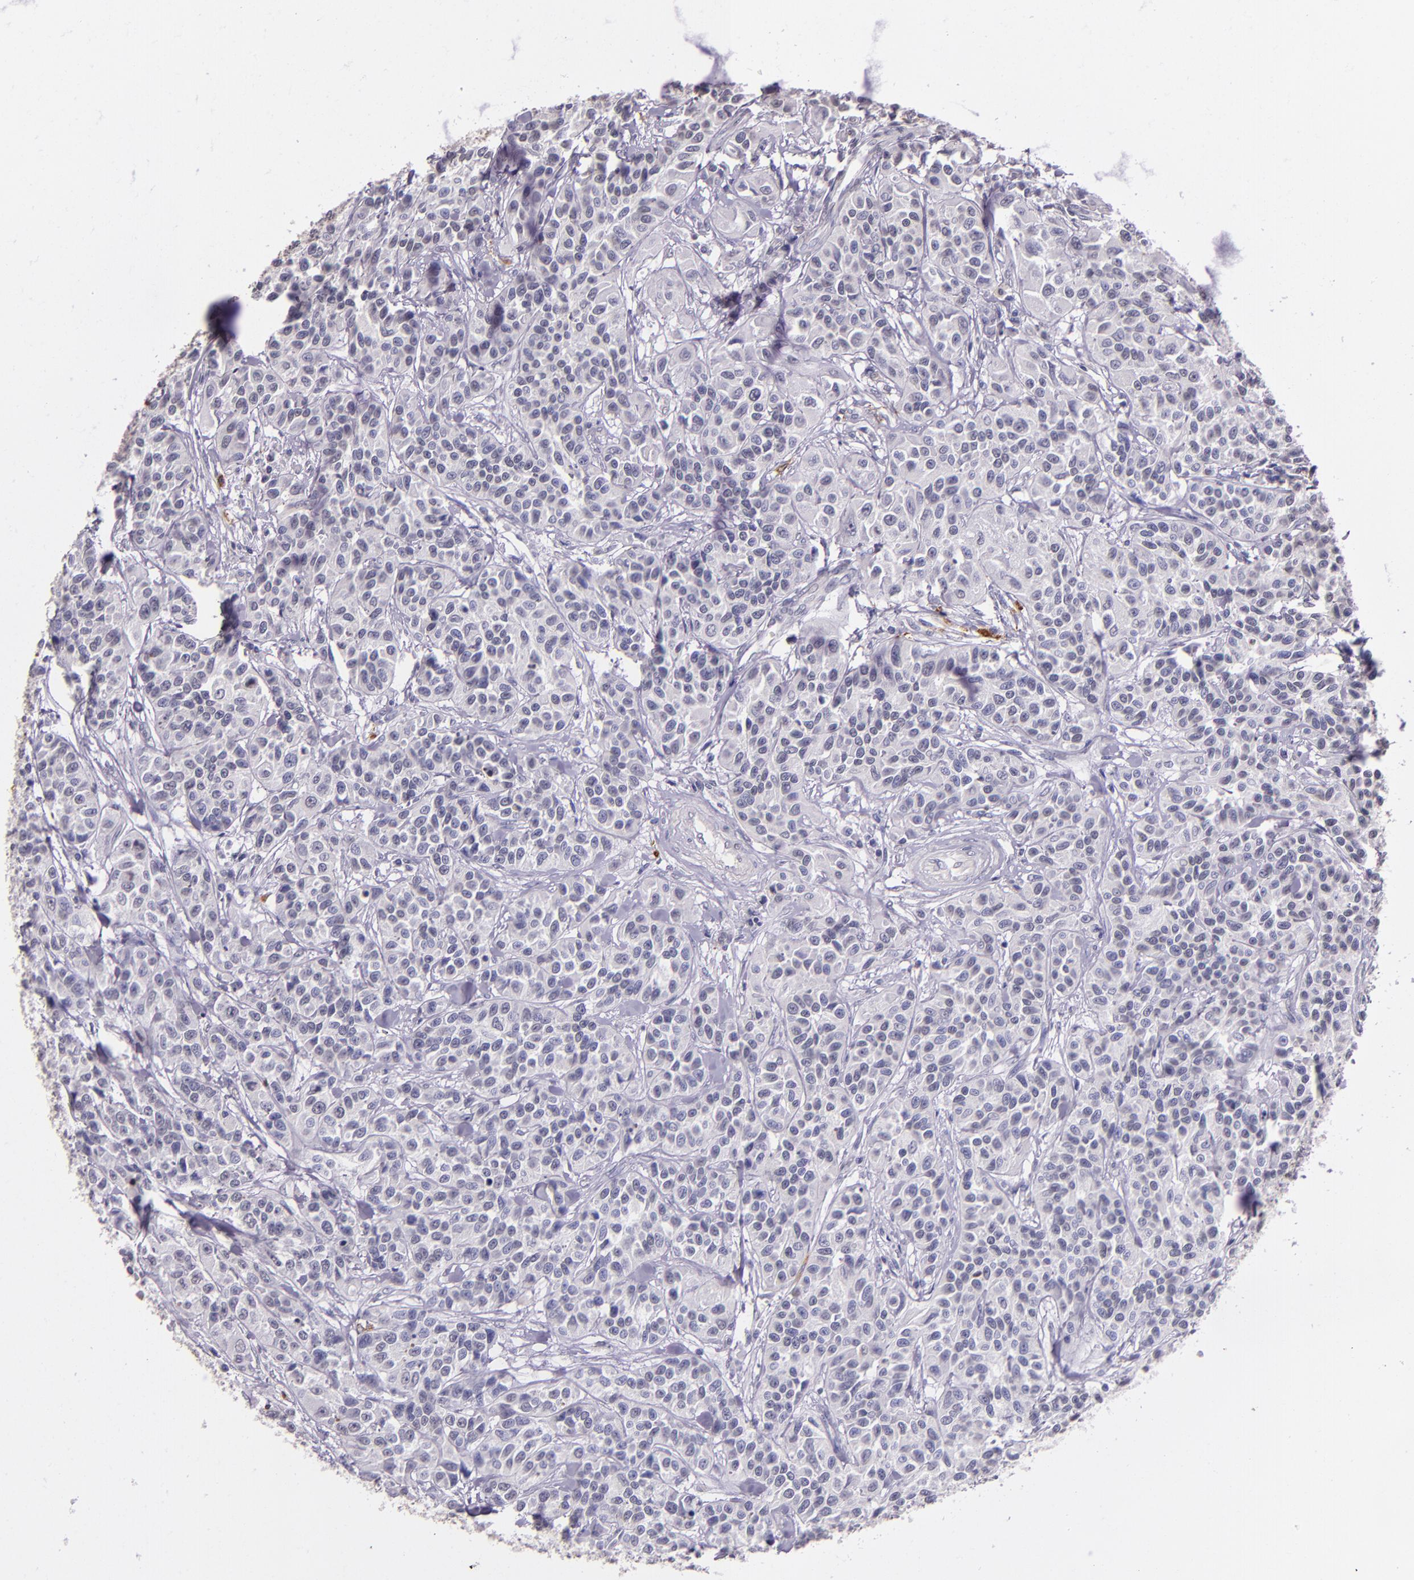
{"staining": {"intensity": "negative", "quantity": "none", "location": "none"}, "tissue": "urothelial cancer", "cell_type": "Tumor cells", "image_type": "cancer", "snomed": [{"axis": "morphology", "description": "Urothelial carcinoma, High grade"}, {"axis": "topography", "description": "Urinary bladder"}], "caption": "This photomicrograph is of urothelial cancer stained with immunohistochemistry (IHC) to label a protein in brown with the nuclei are counter-stained blue. There is no positivity in tumor cells. (Stains: DAB IHC with hematoxylin counter stain, Microscopy: brightfield microscopy at high magnification).", "gene": "RTN1", "patient": {"sex": "female", "age": 81}}